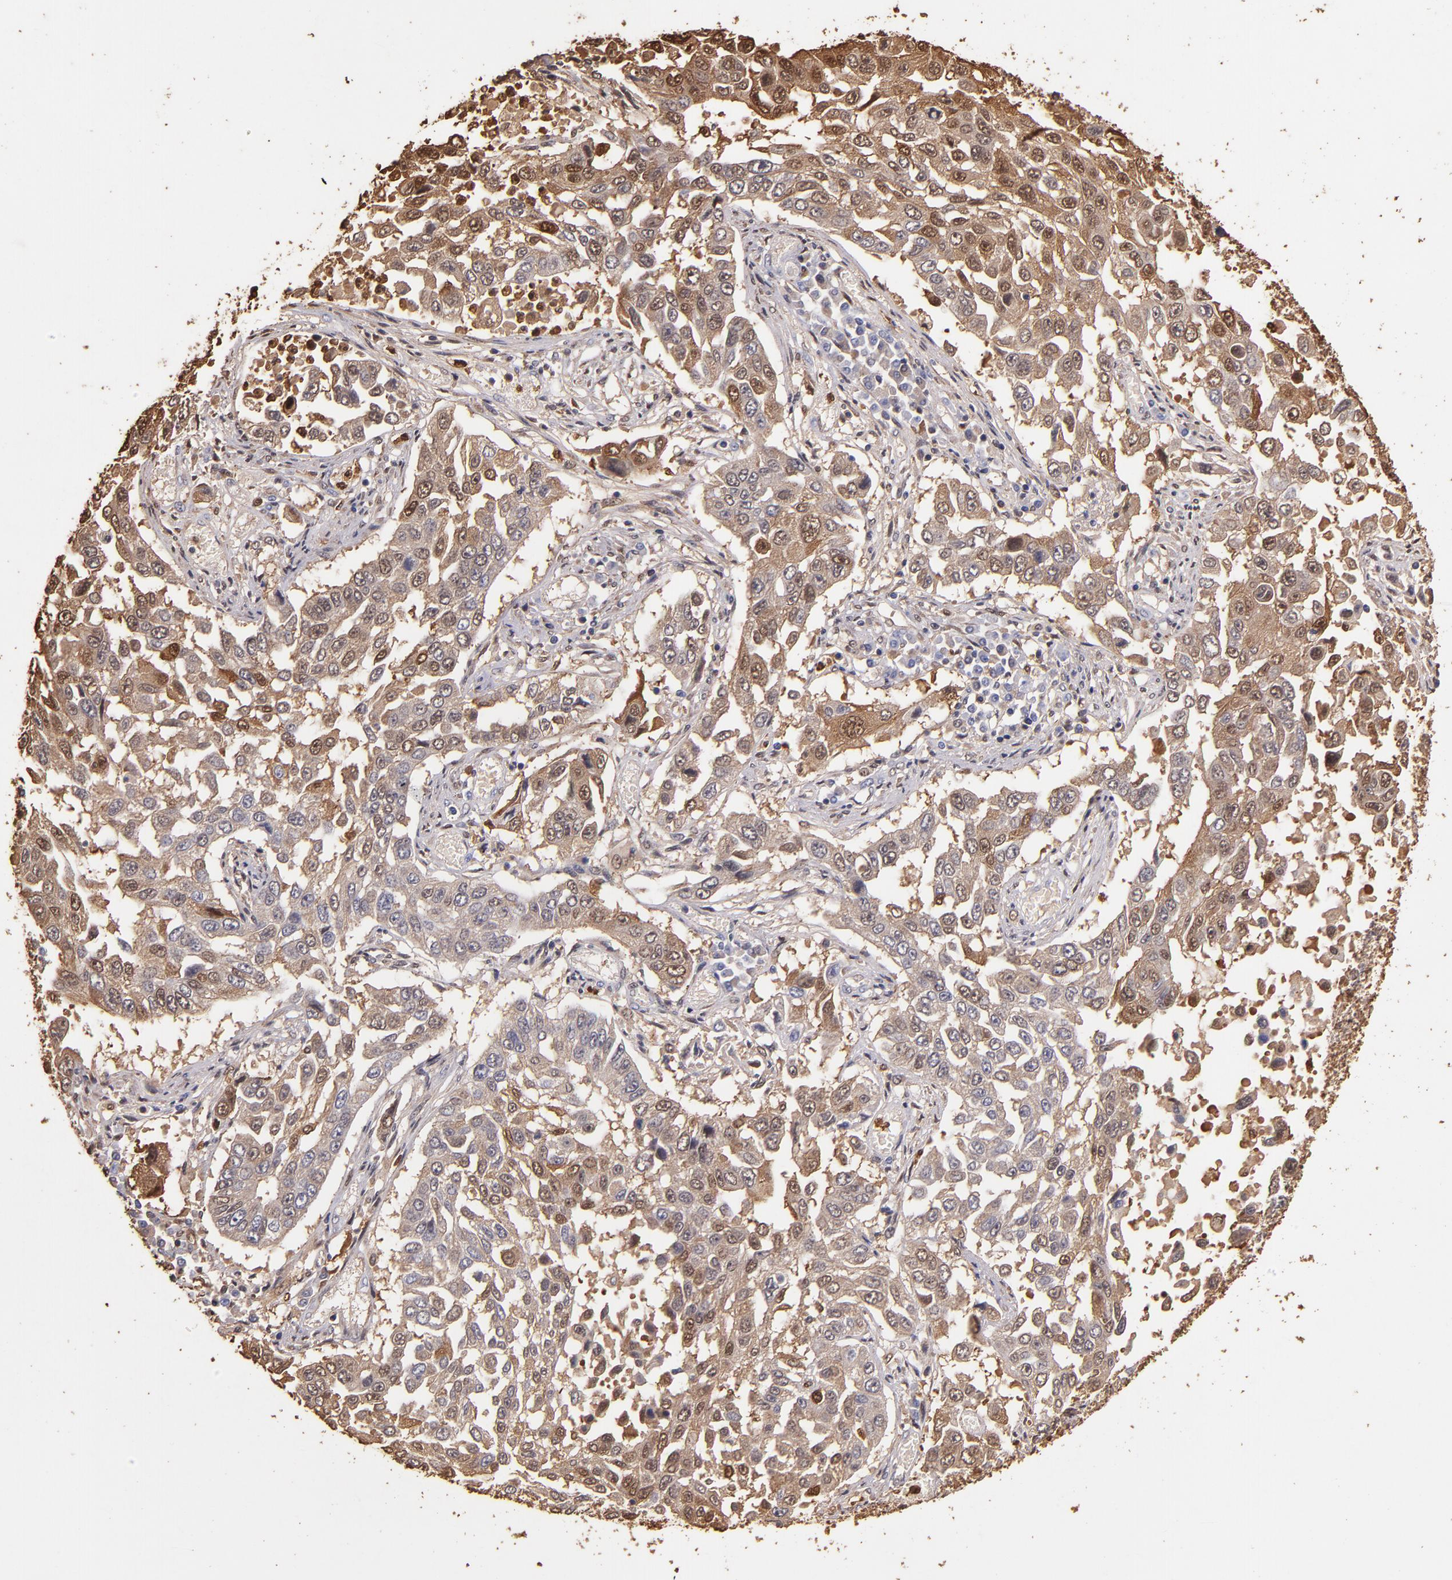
{"staining": {"intensity": "strong", "quantity": ">75%", "location": "cytoplasmic/membranous,nuclear"}, "tissue": "lung cancer", "cell_type": "Tumor cells", "image_type": "cancer", "snomed": [{"axis": "morphology", "description": "Squamous cell carcinoma, NOS"}, {"axis": "topography", "description": "Lung"}], "caption": "Brown immunohistochemical staining in human lung cancer (squamous cell carcinoma) exhibits strong cytoplasmic/membranous and nuclear positivity in approximately >75% of tumor cells. The protein of interest is shown in brown color, while the nuclei are stained blue.", "gene": "S100A6", "patient": {"sex": "male", "age": 71}}